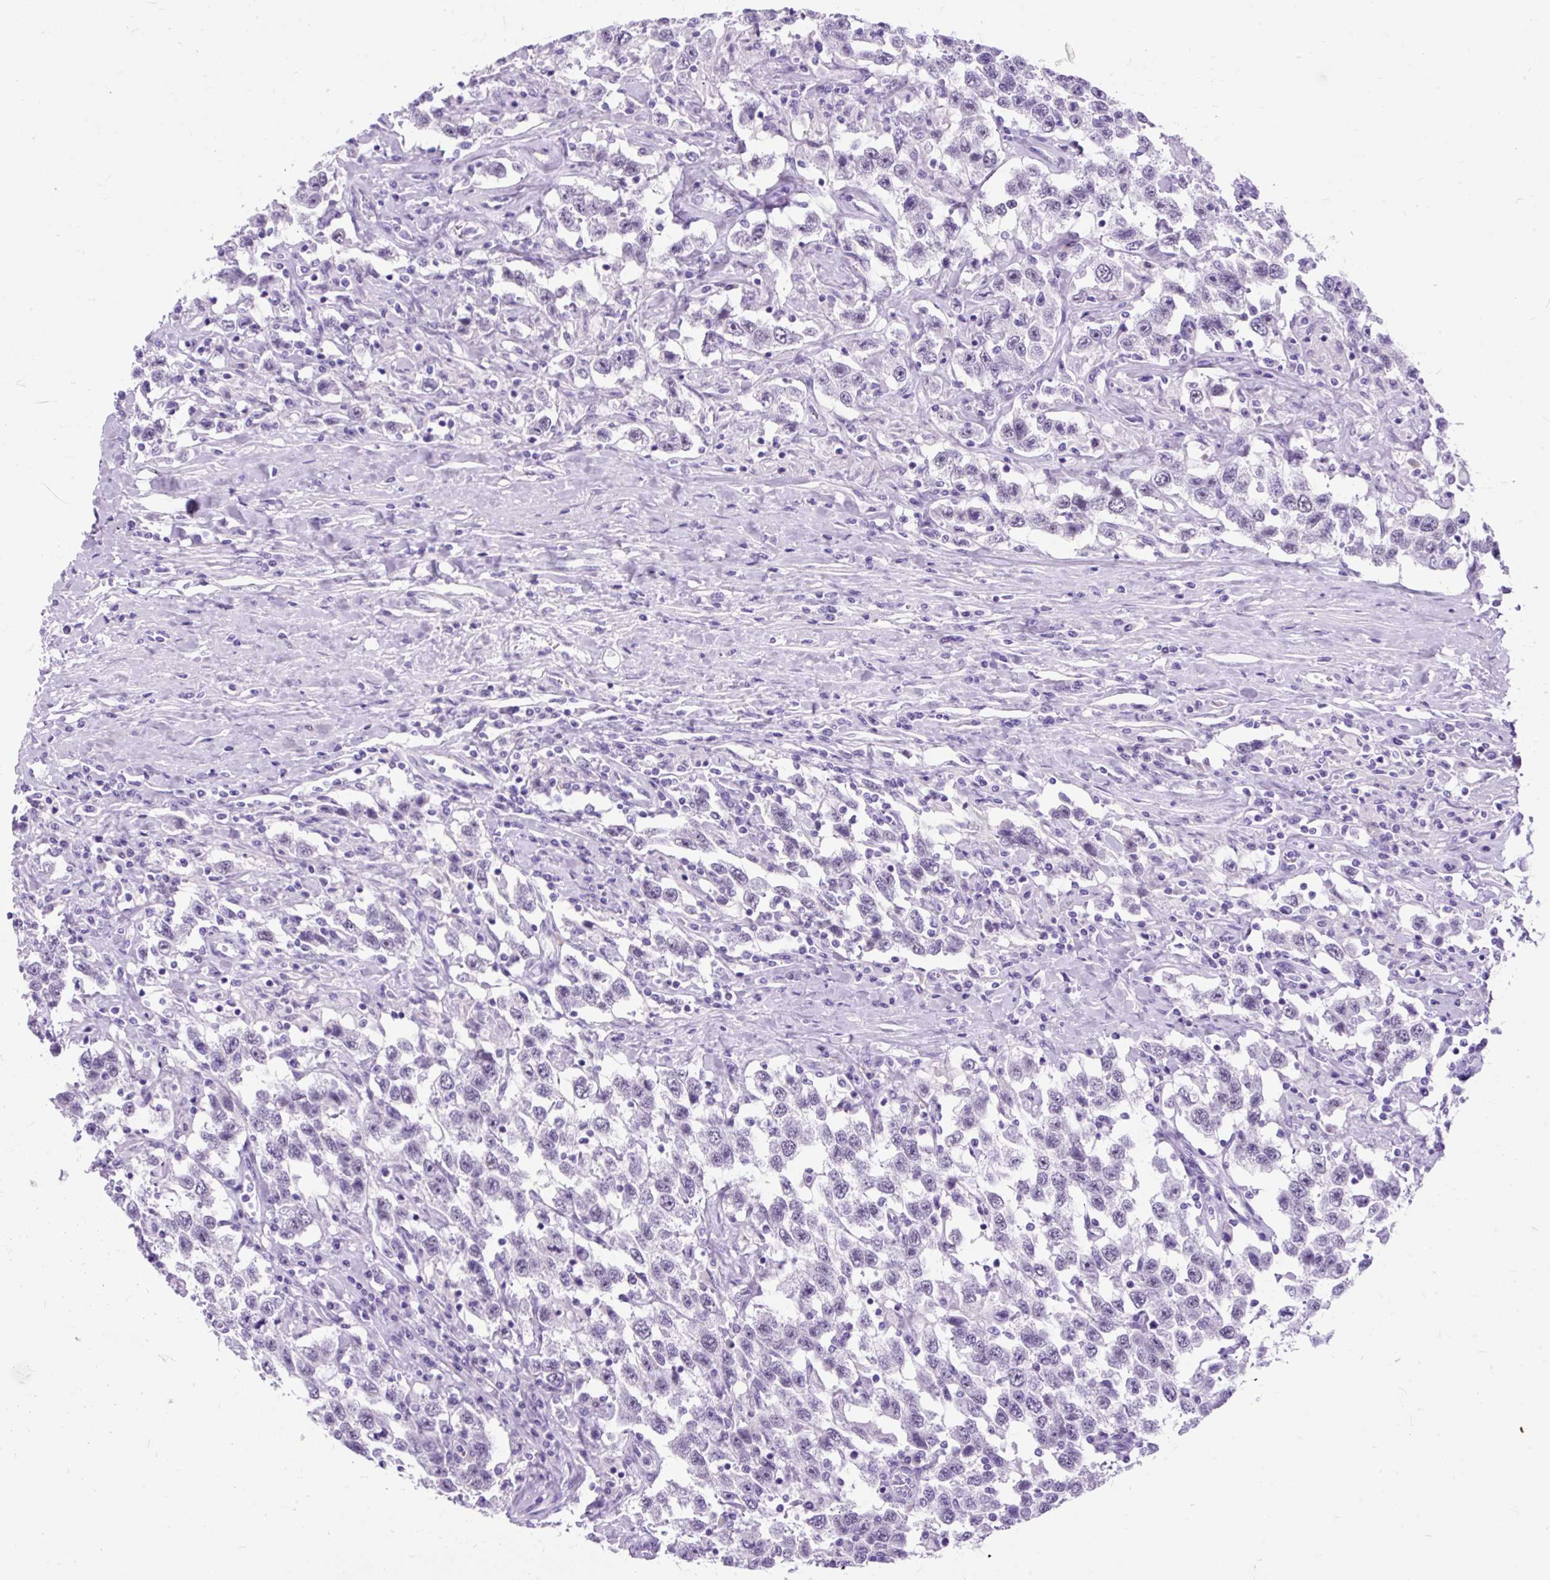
{"staining": {"intensity": "negative", "quantity": "none", "location": "none"}, "tissue": "testis cancer", "cell_type": "Tumor cells", "image_type": "cancer", "snomed": [{"axis": "morphology", "description": "Seminoma, NOS"}, {"axis": "topography", "description": "Testis"}], "caption": "Protein analysis of testis seminoma displays no significant expression in tumor cells.", "gene": "SCGB1A1", "patient": {"sex": "male", "age": 41}}